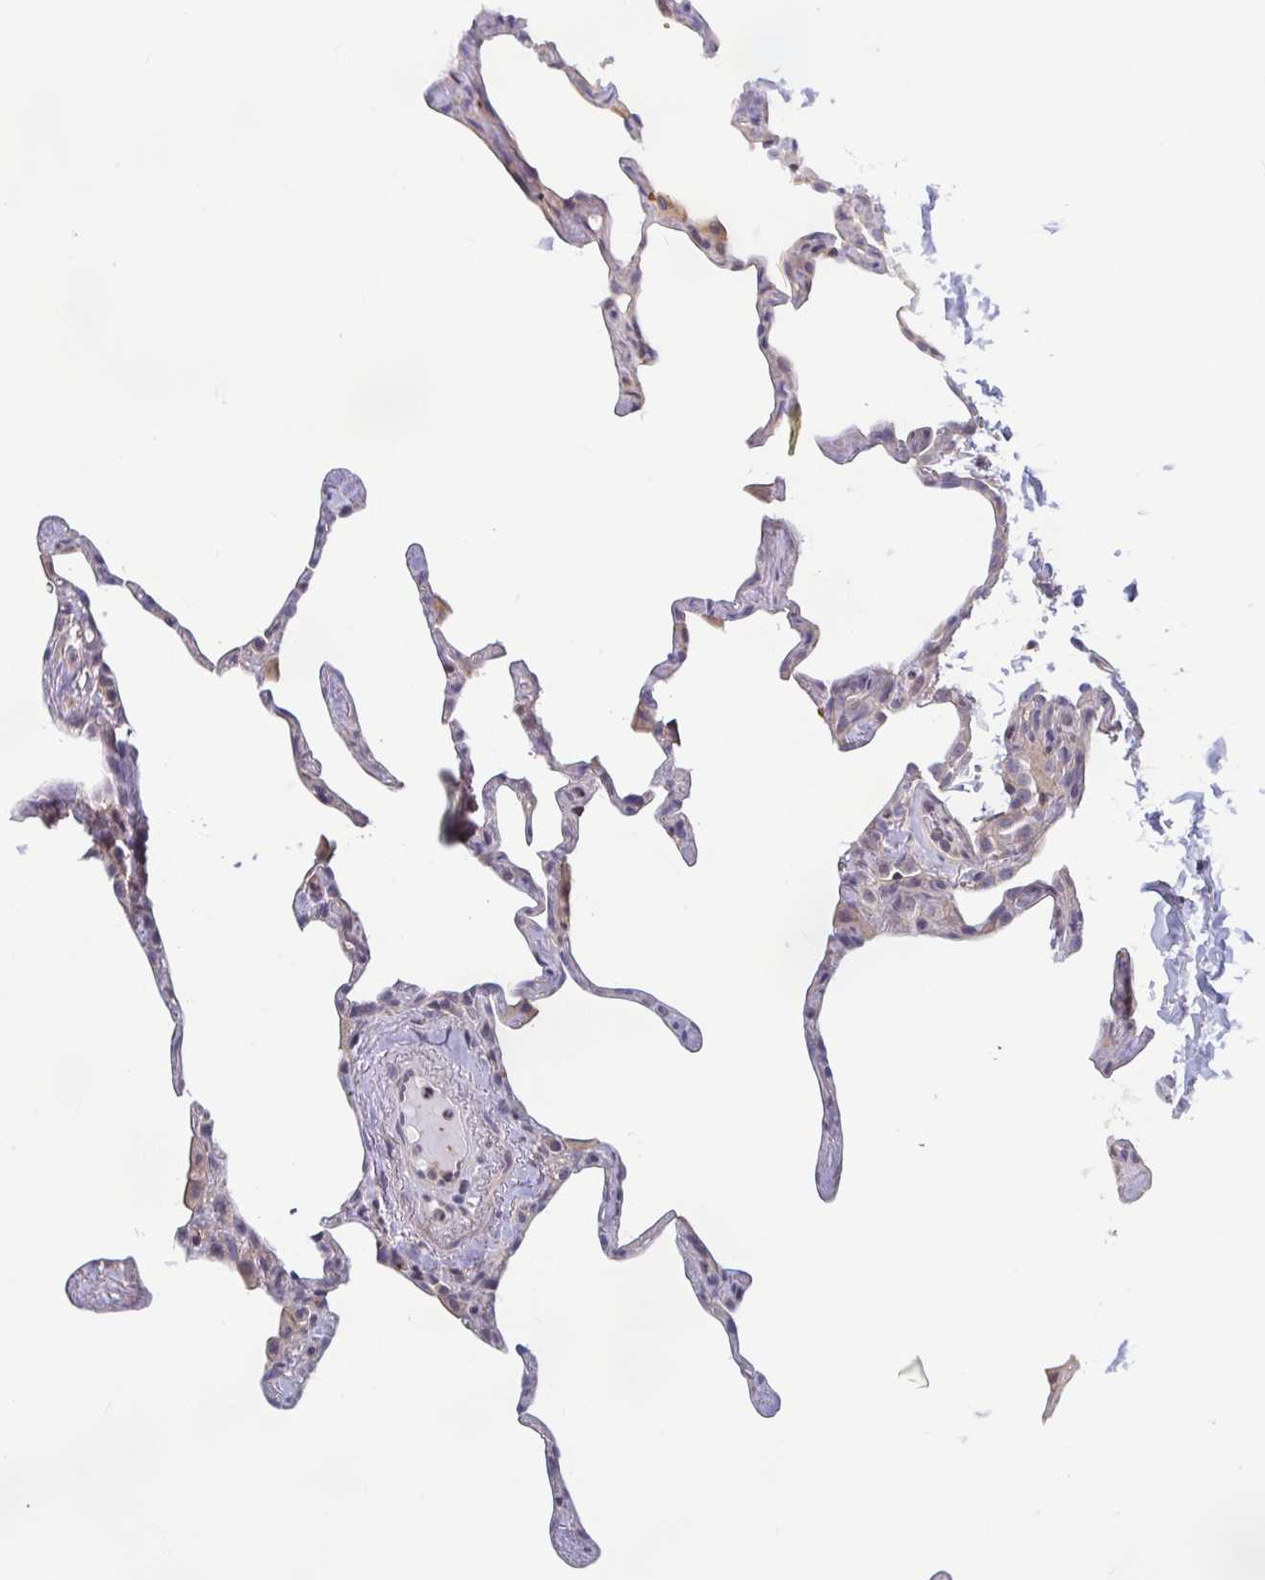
{"staining": {"intensity": "negative", "quantity": "none", "location": "none"}, "tissue": "lung", "cell_type": "Alveolar cells", "image_type": "normal", "snomed": [{"axis": "morphology", "description": "Normal tissue, NOS"}, {"axis": "topography", "description": "Lung"}], "caption": "The micrograph demonstrates no significant staining in alveolar cells of lung. (Stains: DAB (3,3'-diaminobenzidine) immunohistochemistry with hematoxylin counter stain, Microscopy: brightfield microscopy at high magnification).", "gene": "LRRC38", "patient": {"sex": "male", "age": 65}}